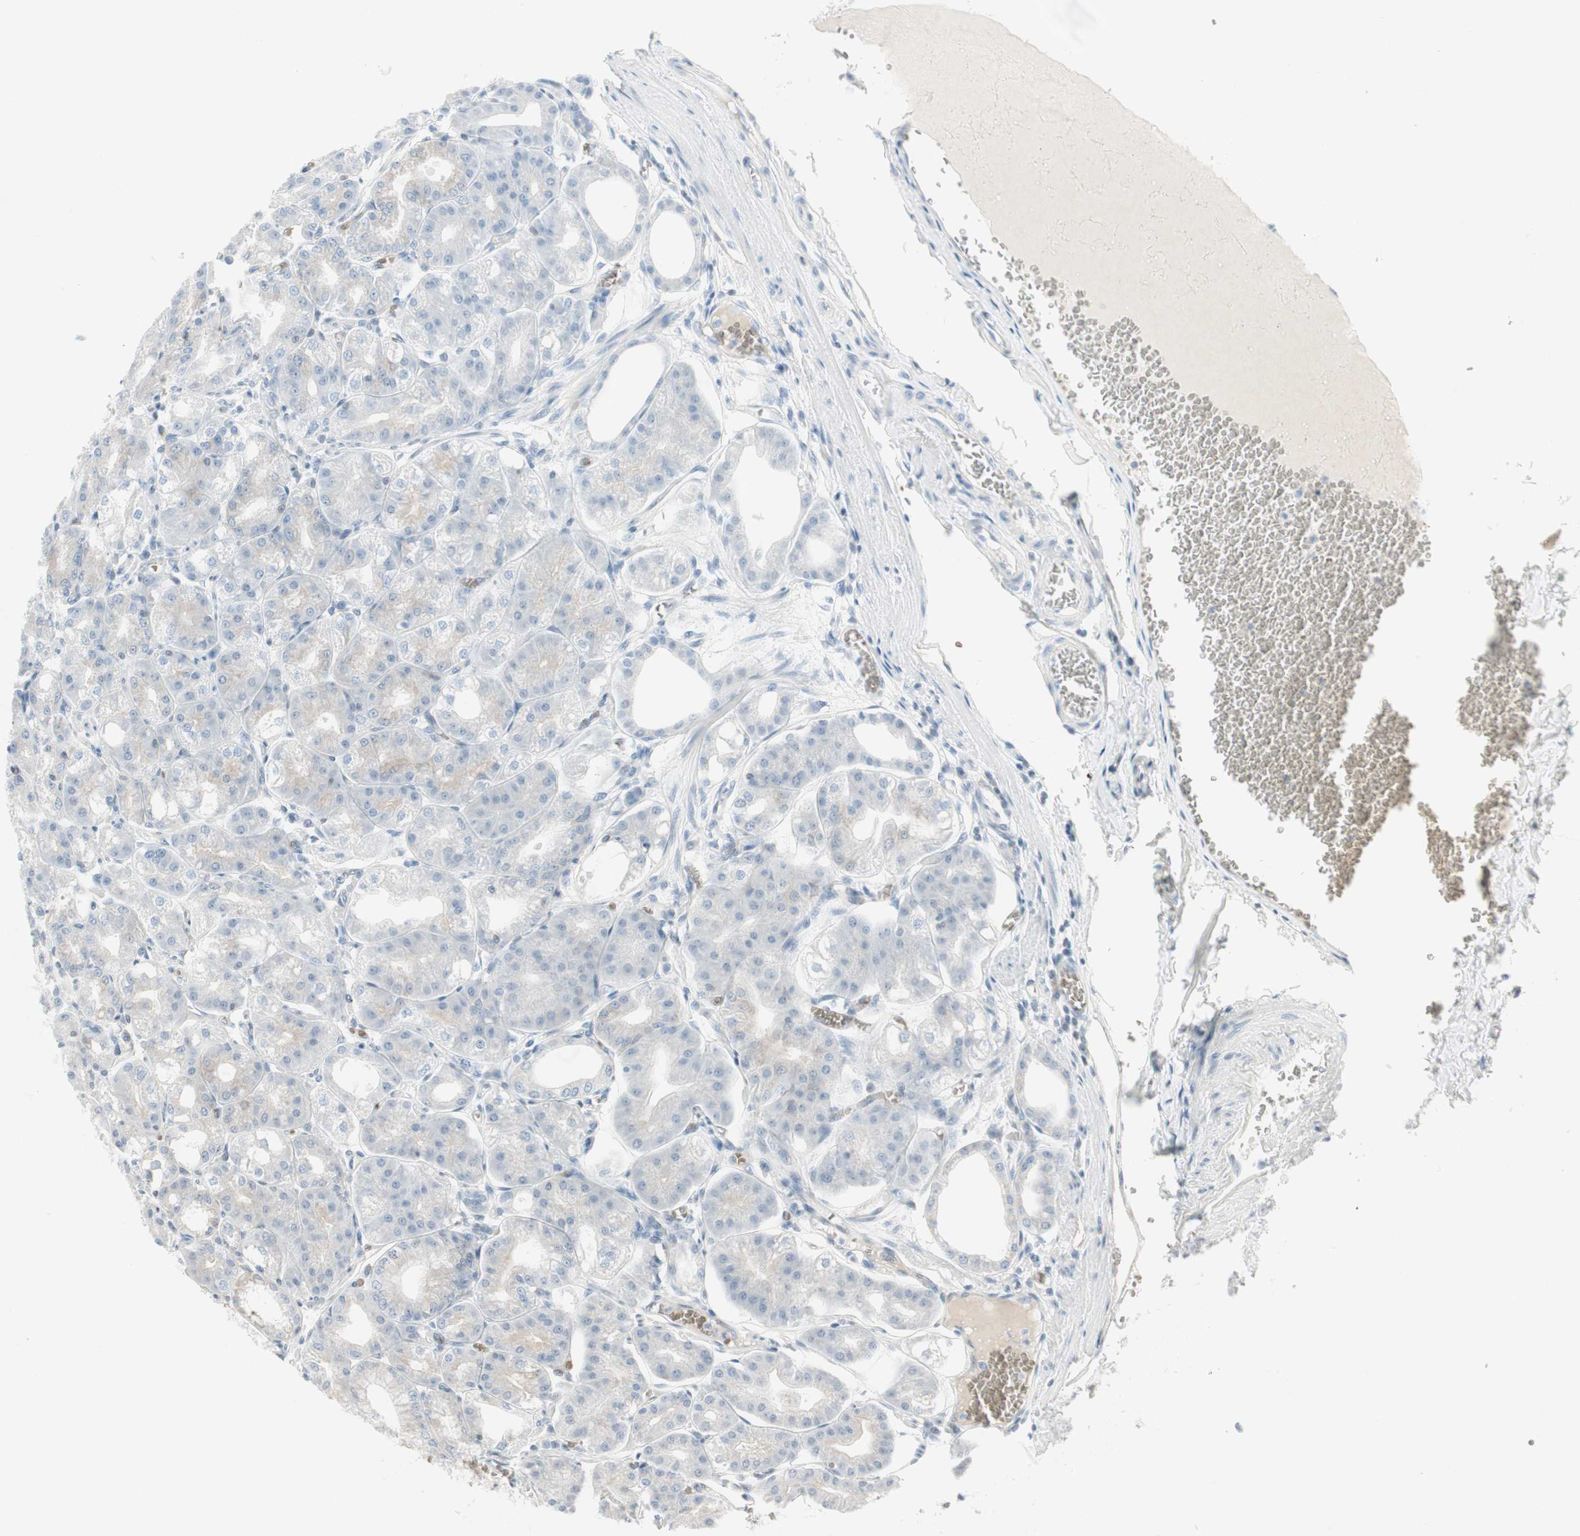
{"staining": {"intensity": "negative", "quantity": "none", "location": "none"}, "tissue": "stomach", "cell_type": "Glandular cells", "image_type": "normal", "snomed": [{"axis": "morphology", "description": "Normal tissue, NOS"}, {"axis": "topography", "description": "Stomach, lower"}], "caption": "High magnification brightfield microscopy of benign stomach stained with DAB (3,3'-diaminobenzidine) (brown) and counterstained with hematoxylin (blue): glandular cells show no significant expression.", "gene": "MAP4K1", "patient": {"sex": "male", "age": 71}}